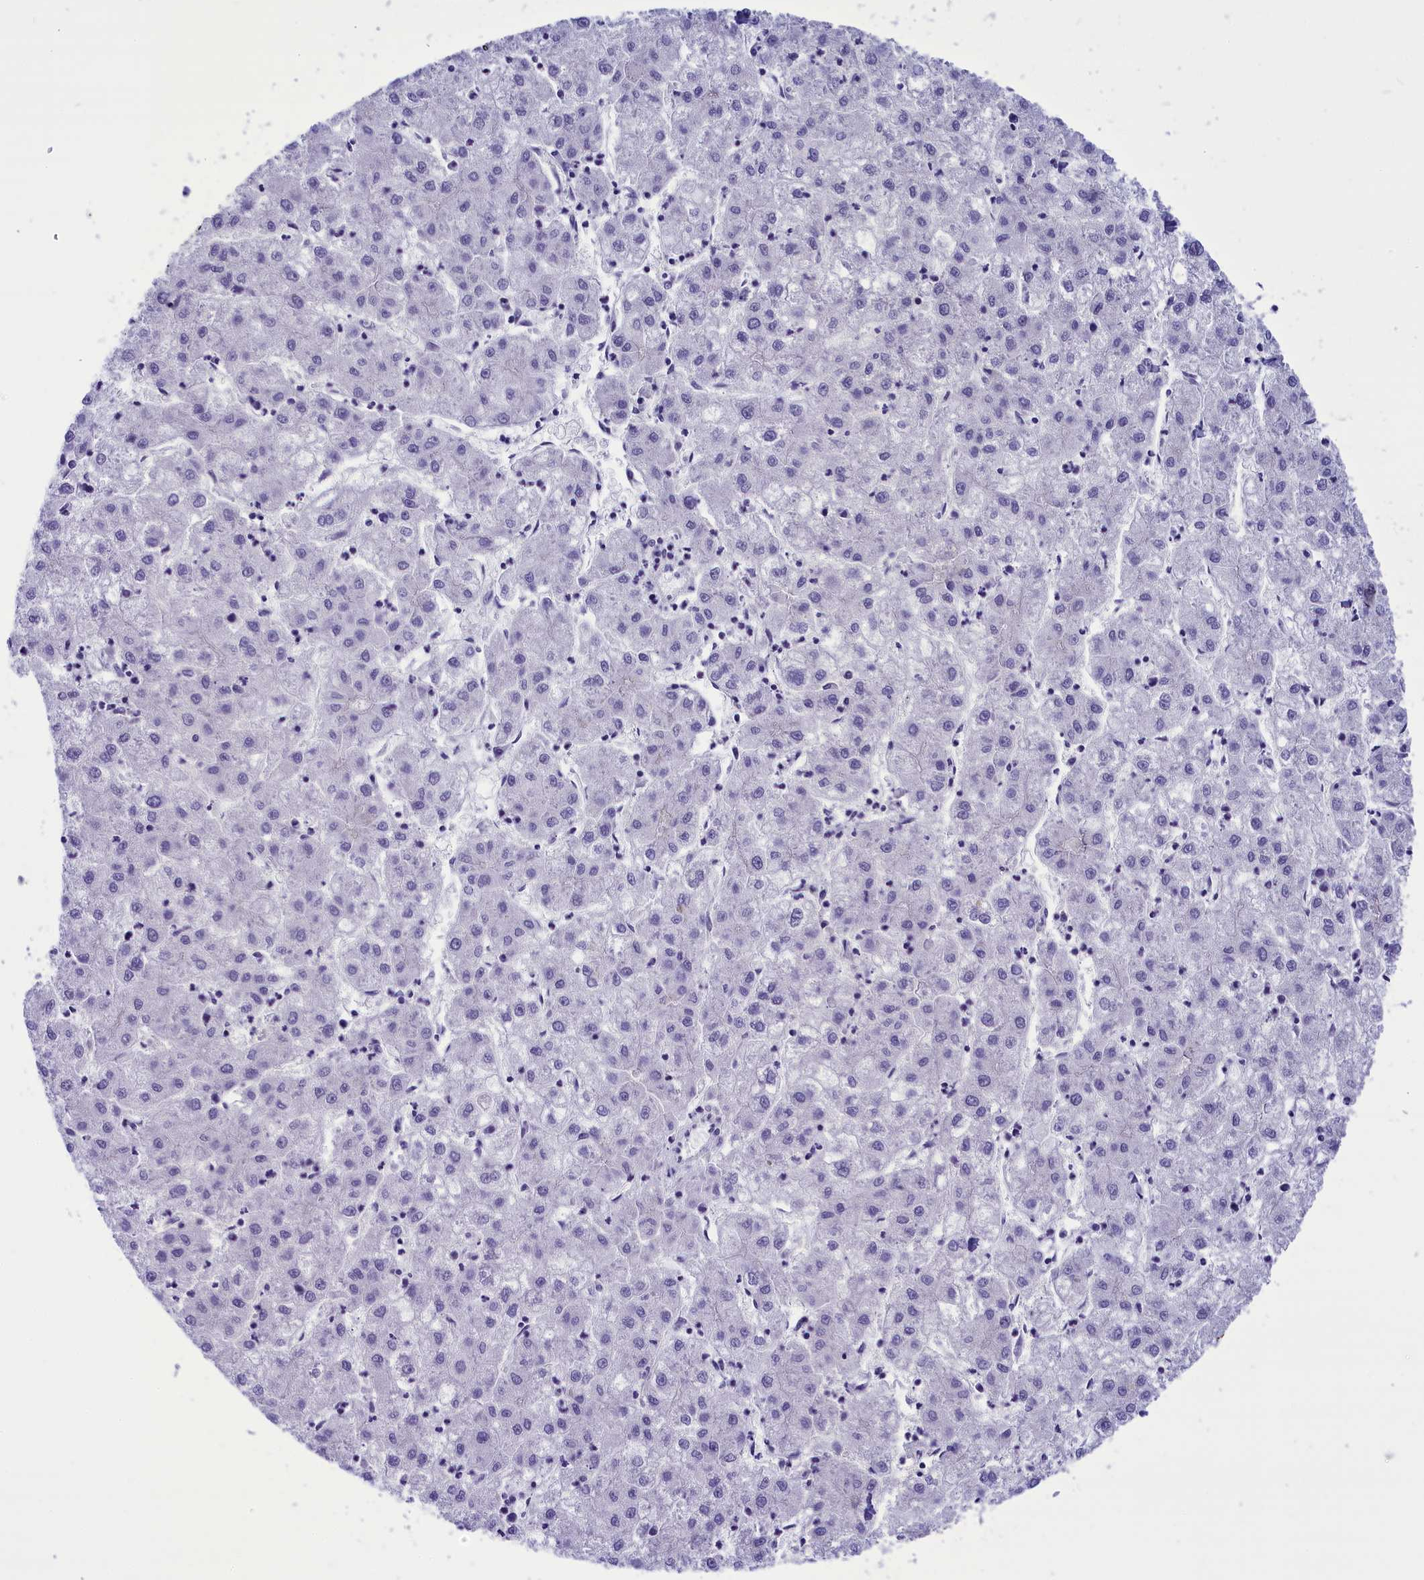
{"staining": {"intensity": "negative", "quantity": "none", "location": "none"}, "tissue": "liver cancer", "cell_type": "Tumor cells", "image_type": "cancer", "snomed": [{"axis": "morphology", "description": "Carcinoma, Hepatocellular, NOS"}, {"axis": "topography", "description": "Liver"}], "caption": "The image reveals no significant staining in tumor cells of liver cancer (hepatocellular carcinoma). Brightfield microscopy of immunohistochemistry stained with DAB (brown) and hematoxylin (blue), captured at high magnification.", "gene": "PRR15", "patient": {"sex": "male", "age": 72}}